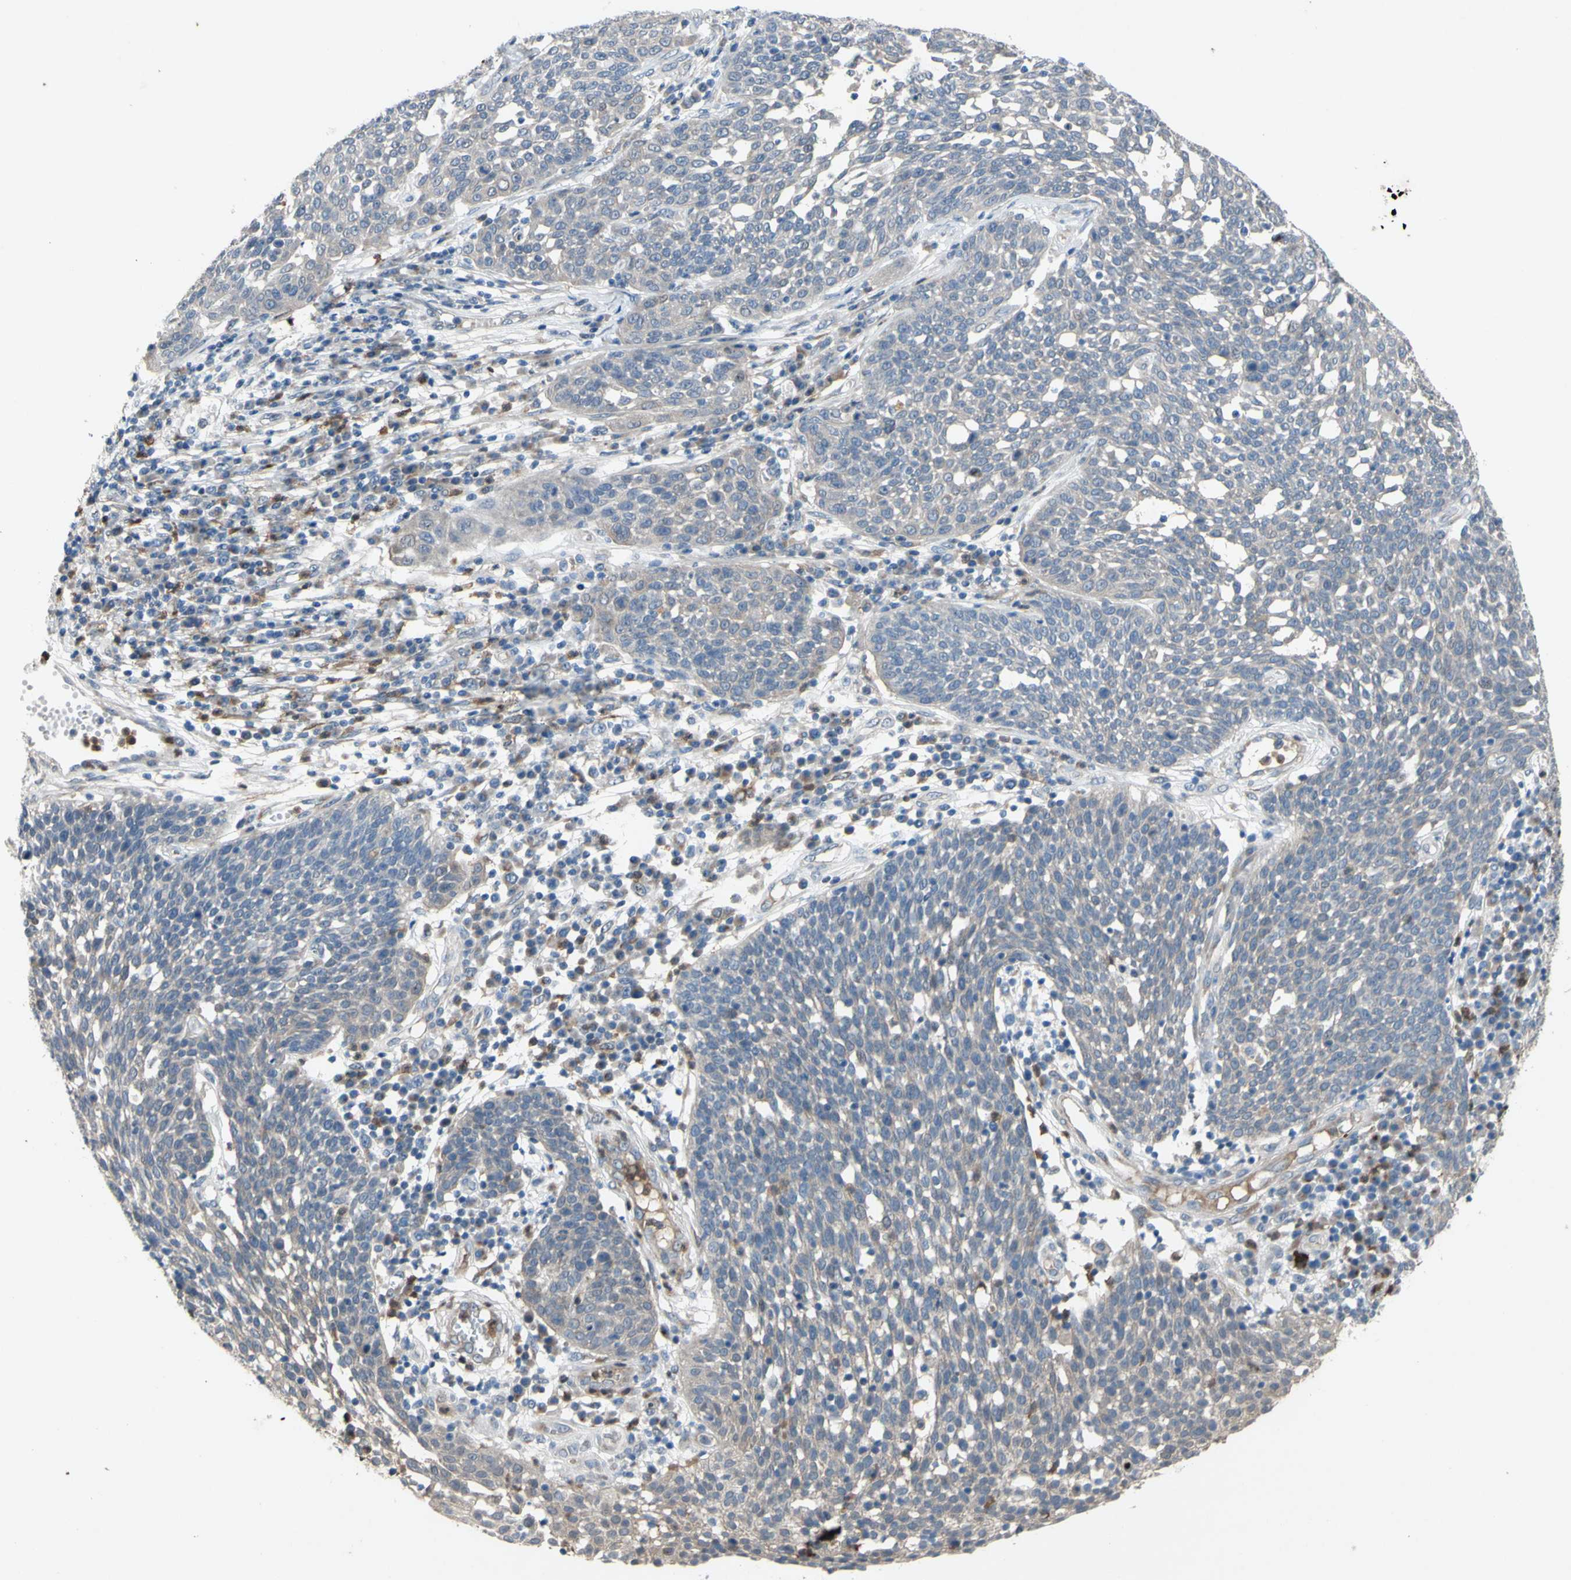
{"staining": {"intensity": "weak", "quantity": ">75%", "location": "cytoplasmic/membranous"}, "tissue": "cervical cancer", "cell_type": "Tumor cells", "image_type": "cancer", "snomed": [{"axis": "morphology", "description": "Squamous cell carcinoma, NOS"}, {"axis": "topography", "description": "Cervix"}], "caption": "An immunohistochemistry micrograph of neoplastic tissue is shown. Protein staining in brown shows weak cytoplasmic/membranous positivity in squamous cell carcinoma (cervical) within tumor cells.", "gene": "GRAMD2B", "patient": {"sex": "female", "age": 34}}